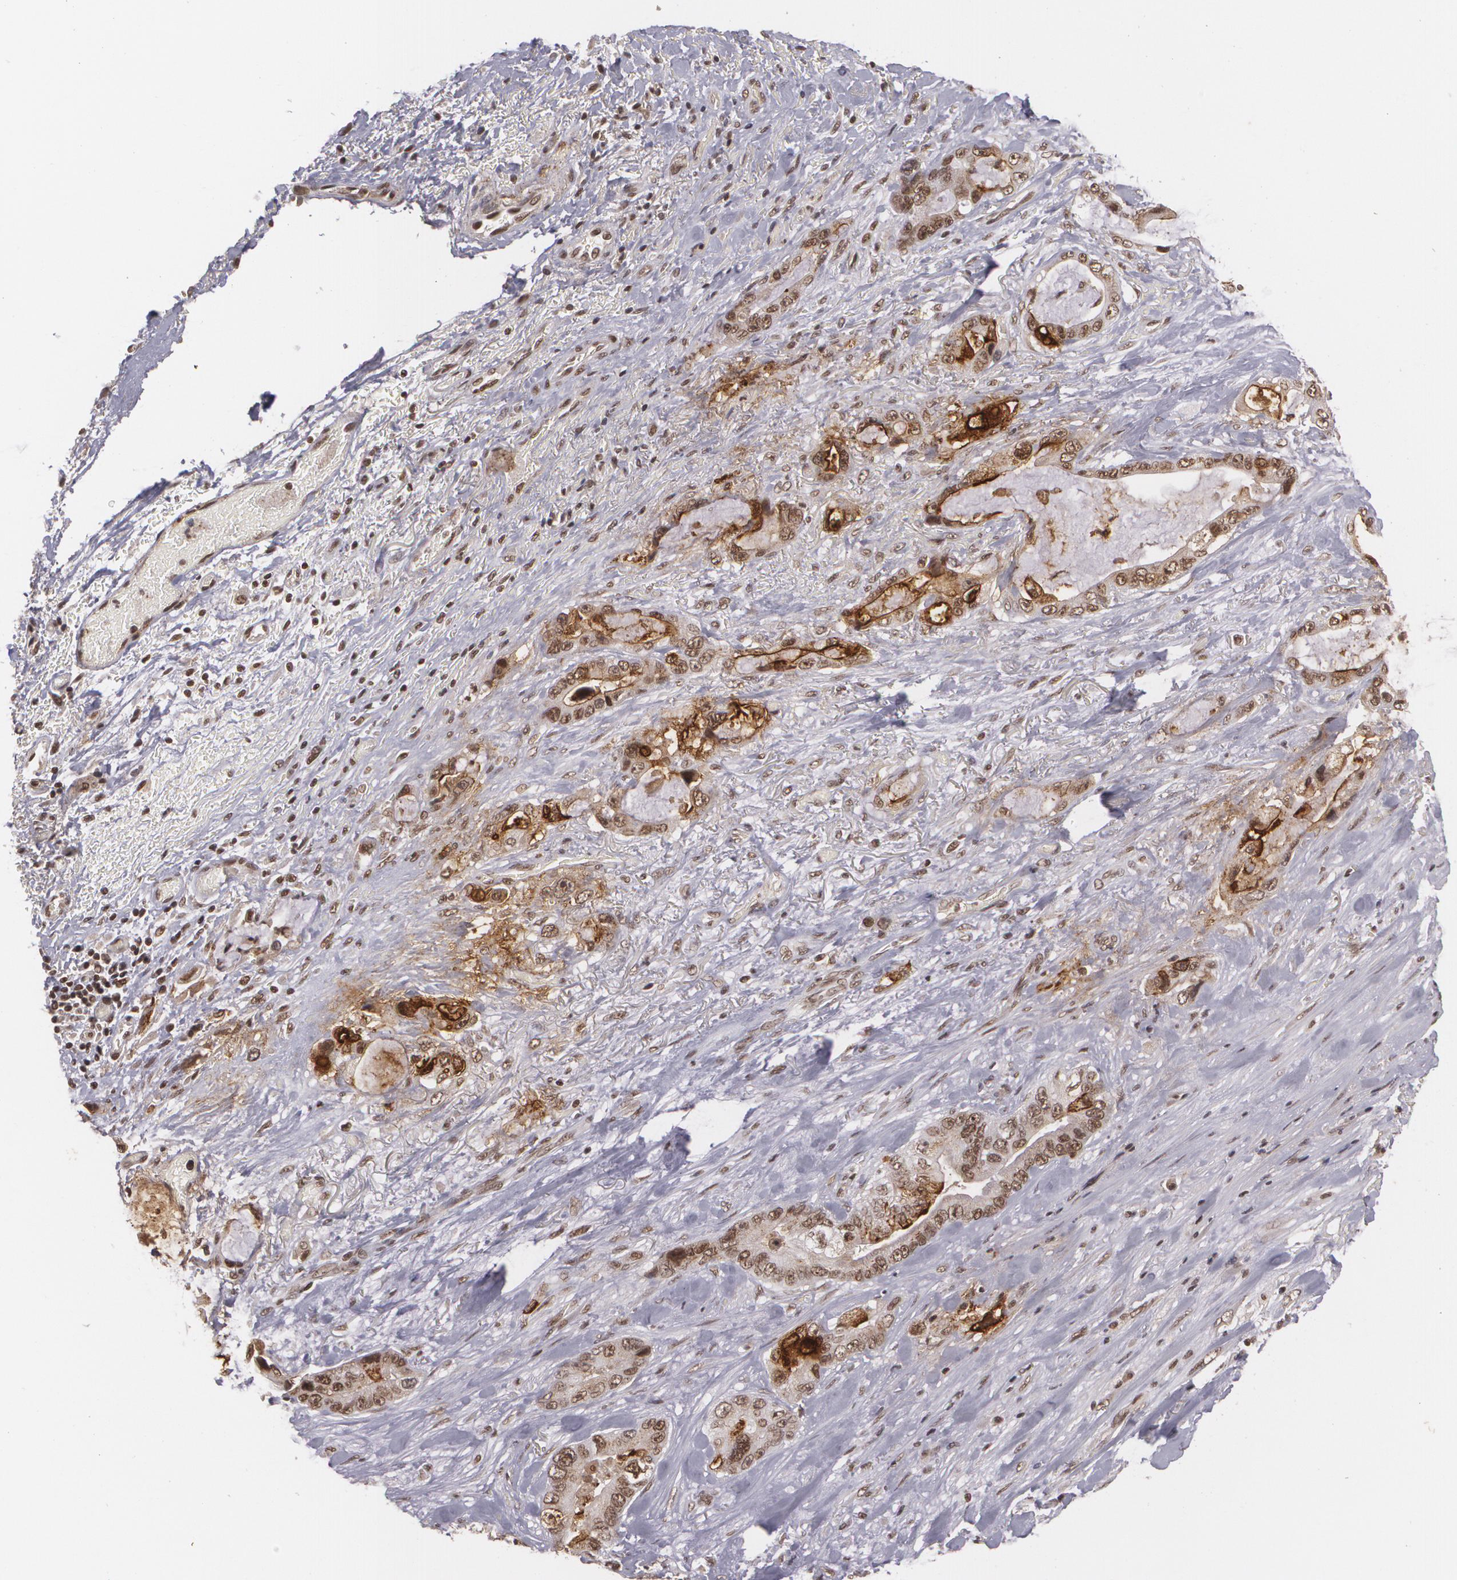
{"staining": {"intensity": "moderate", "quantity": ">75%", "location": "cytoplasmic/membranous,nuclear"}, "tissue": "pancreatic cancer", "cell_type": "Tumor cells", "image_type": "cancer", "snomed": [{"axis": "morphology", "description": "Adenocarcinoma, NOS"}, {"axis": "topography", "description": "Pancreas"}, {"axis": "topography", "description": "Stomach, upper"}], "caption": "Immunohistochemical staining of pancreatic cancer (adenocarcinoma) exhibits medium levels of moderate cytoplasmic/membranous and nuclear staining in about >75% of tumor cells. (DAB (3,3'-diaminobenzidine) = brown stain, brightfield microscopy at high magnification).", "gene": "RXRB", "patient": {"sex": "male", "age": 77}}